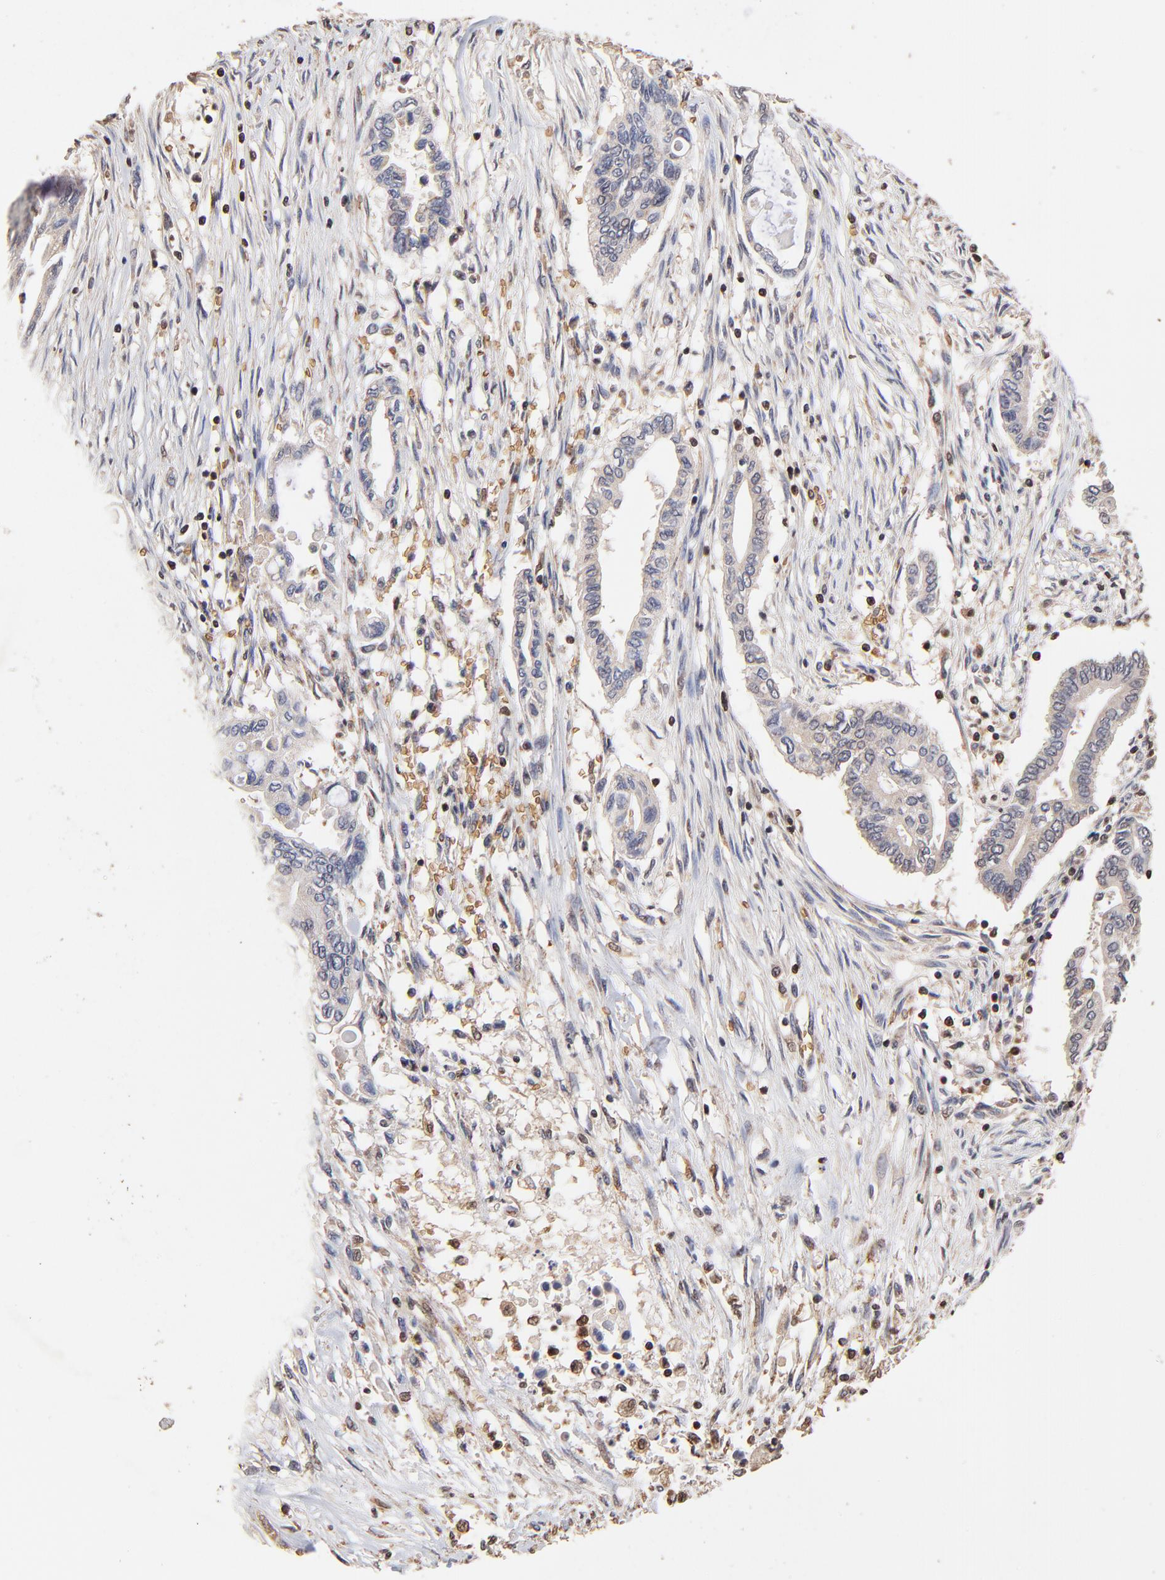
{"staining": {"intensity": "weak", "quantity": ">75%", "location": "cytoplasmic/membranous"}, "tissue": "pancreatic cancer", "cell_type": "Tumor cells", "image_type": "cancer", "snomed": [{"axis": "morphology", "description": "Adenocarcinoma, NOS"}, {"axis": "topography", "description": "Pancreas"}], "caption": "This is an image of IHC staining of pancreatic cancer (adenocarcinoma), which shows weak positivity in the cytoplasmic/membranous of tumor cells.", "gene": "CASP1", "patient": {"sex": "female", "age": 57}}